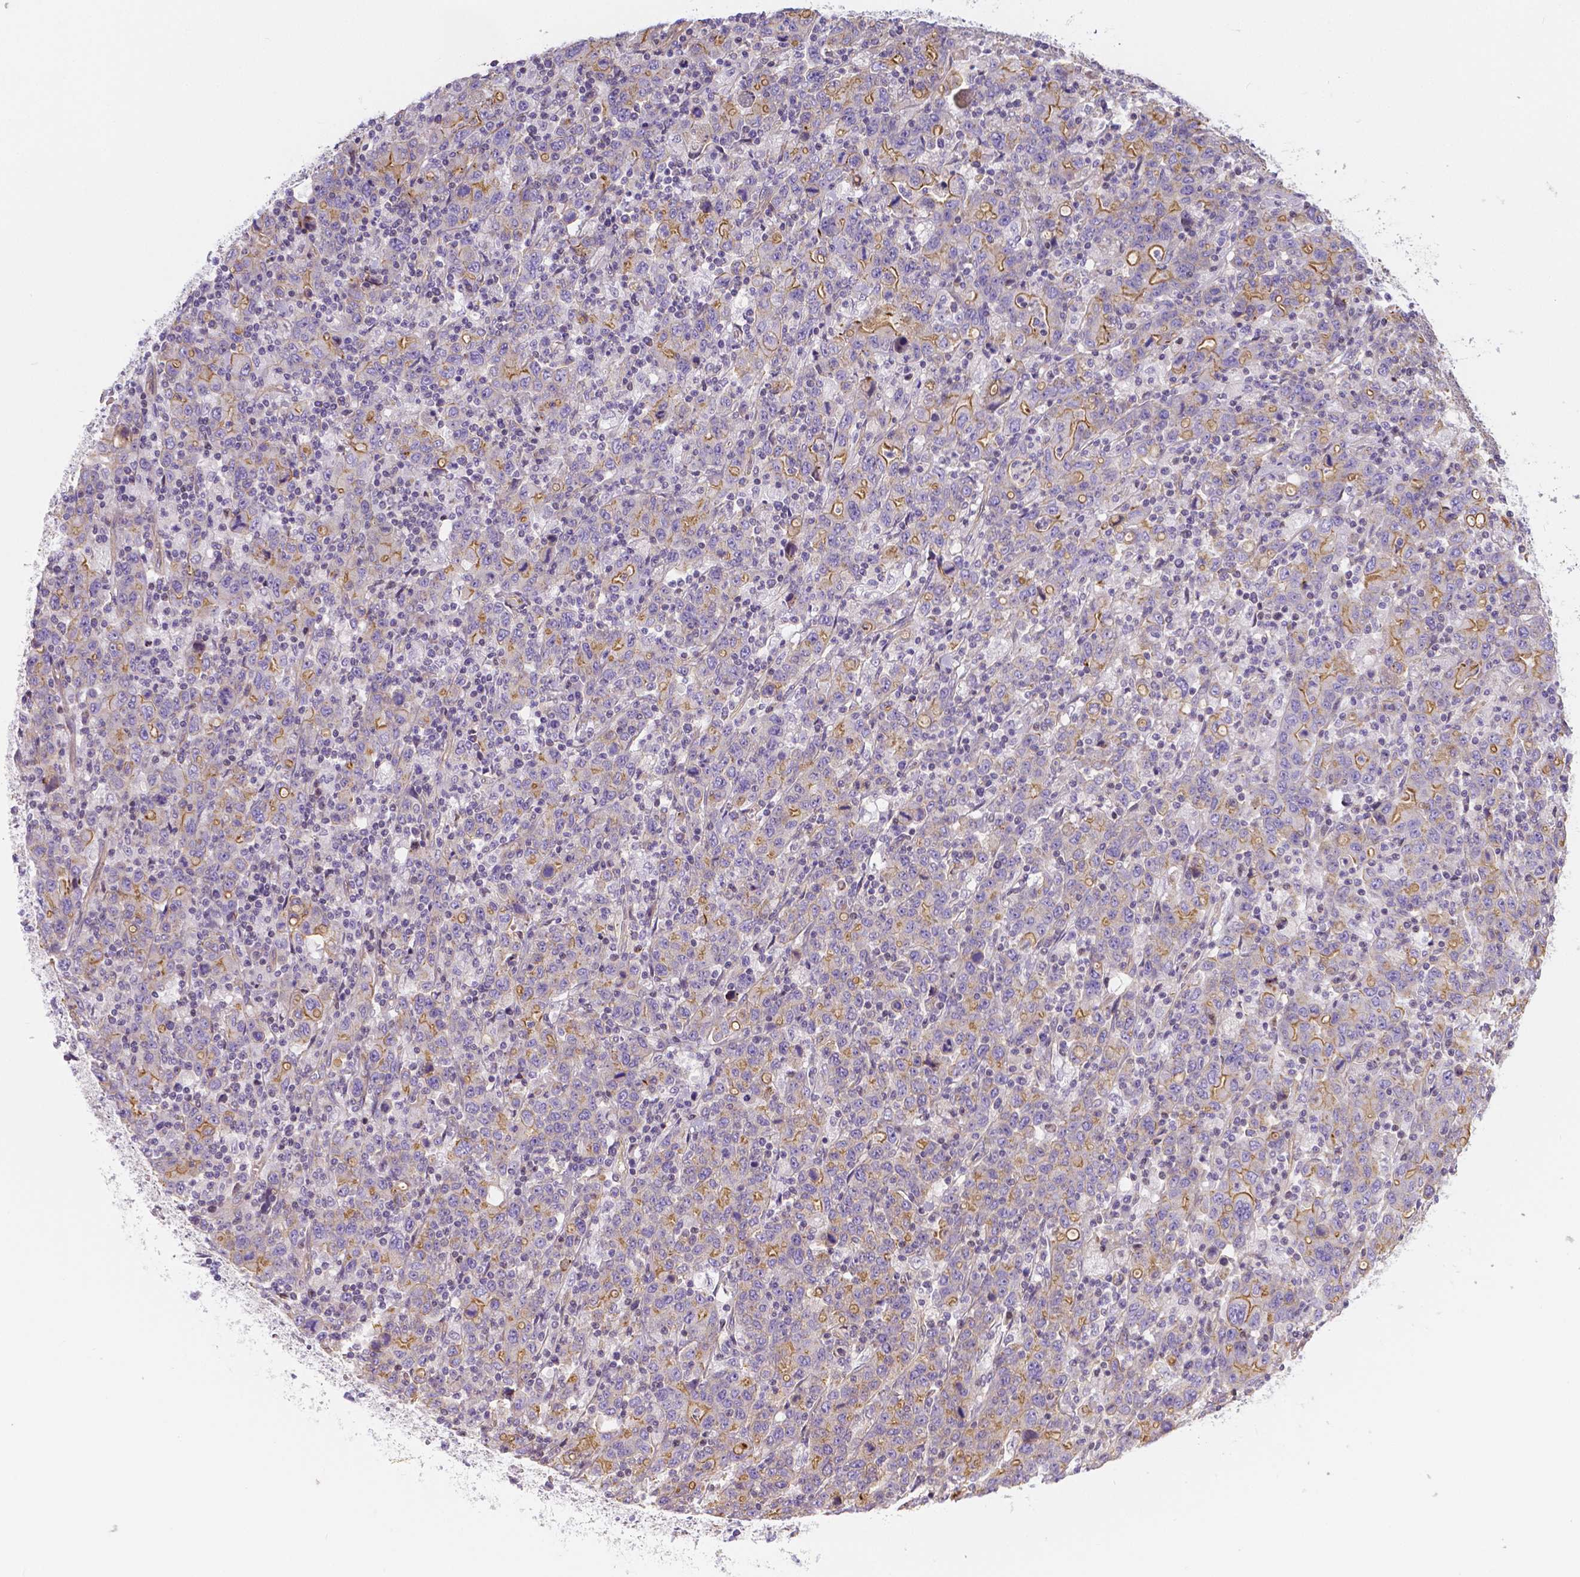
{"staining": {"intensity": "moderate", "quantity": "<25%", "location": "cytoplasmic/membranous"}, "tissue": "stomach cancer", "cell_type": "Tumor cells", "image_type": "cancer", "snomed": [{"axis": "morphology", "description": "Adenocarcinoma, NOS"}, {"axis": "topography", "description": "Stomach, upper"}], "caption": "An immunohistochemistry (IHC) photomicrograph of tumor tissue is shown. Protein staining in brown shows moderate cytoplasmic/membranous positivity in stomach adenocarcinoma within tumor cells.", "gene": "CRMP1", "patient": {"sex": "male", "age": 69}}